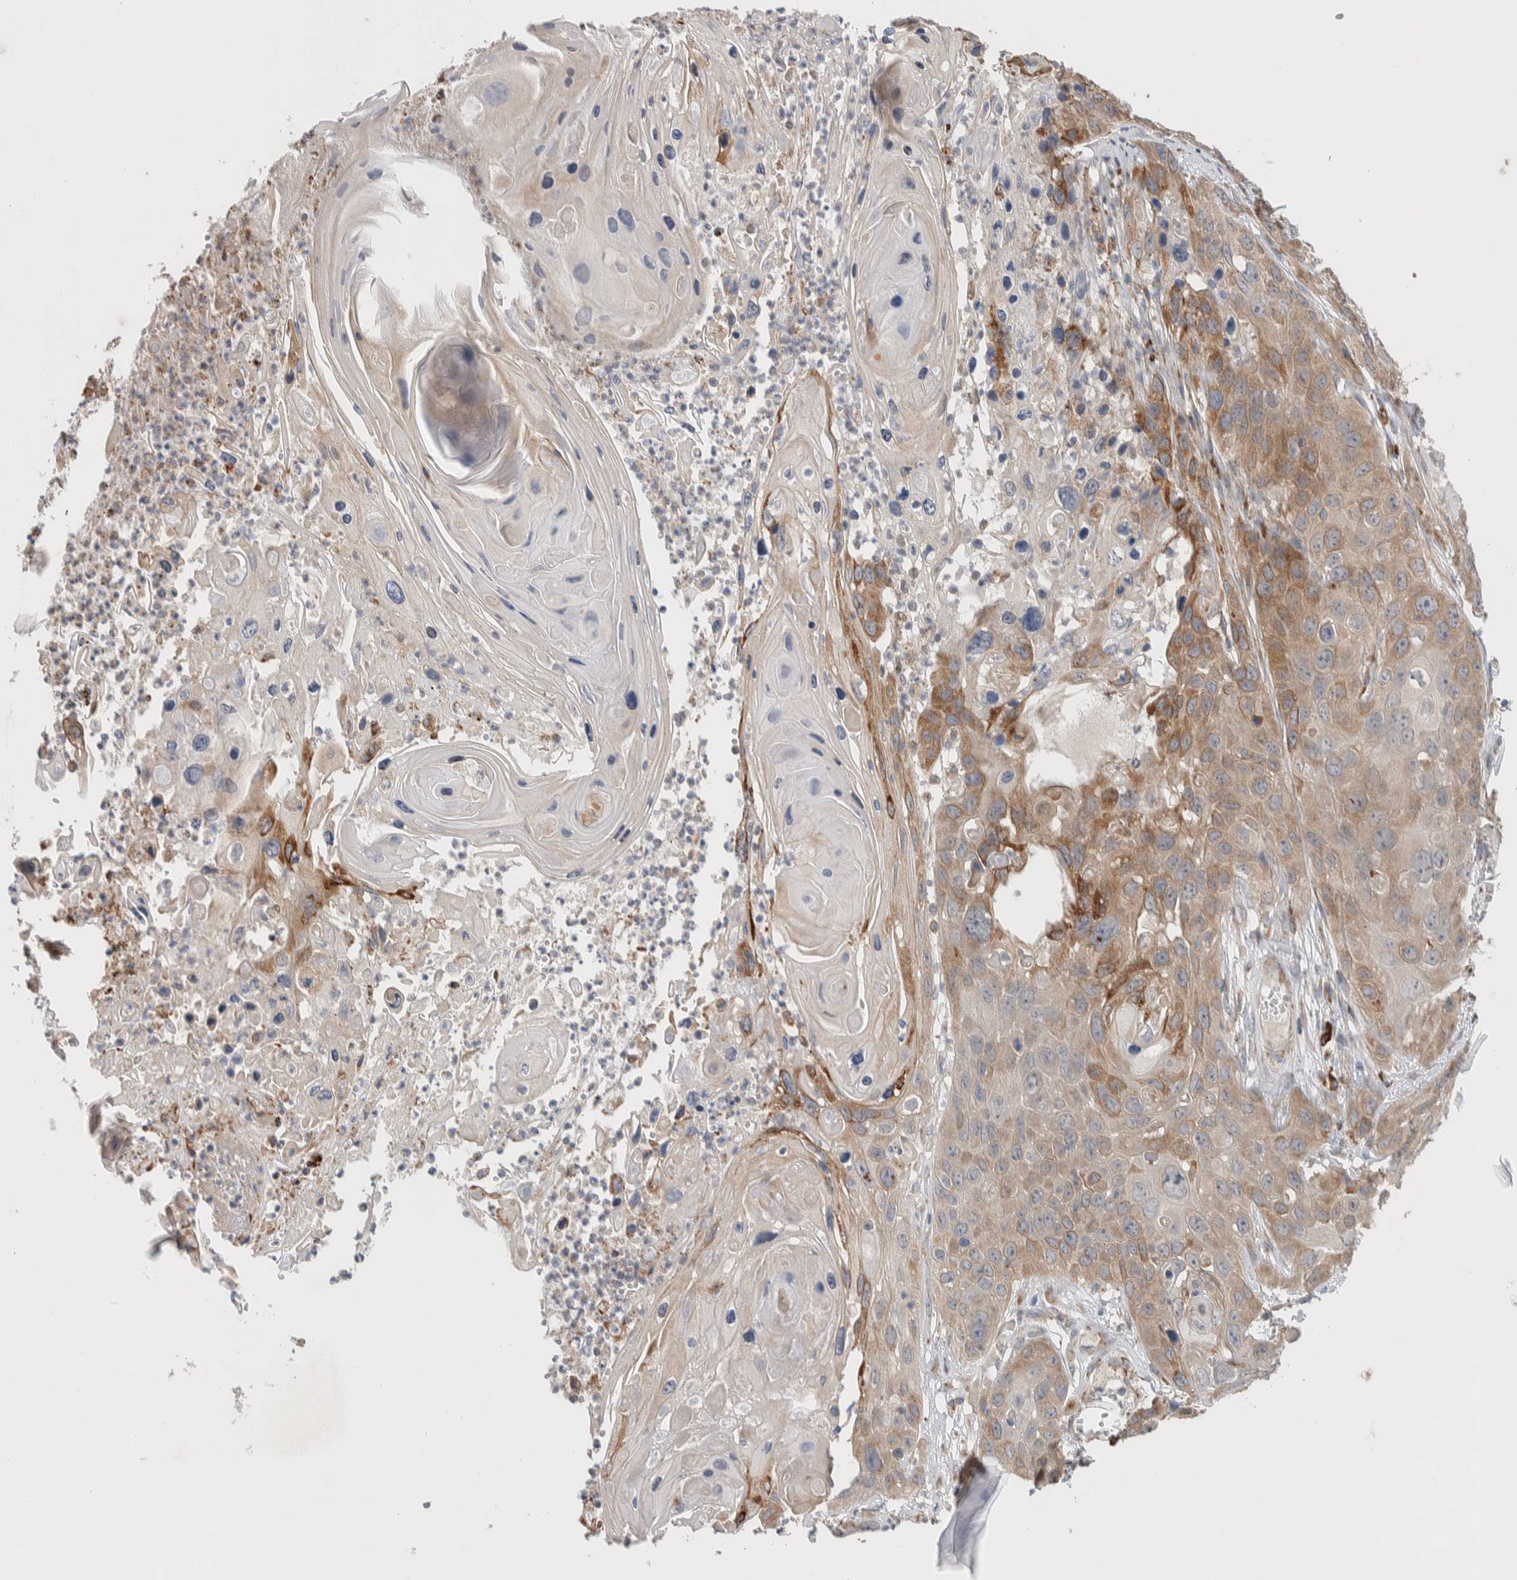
{"staining": {"intensity": "moderate", "quantity": "<25%", "location": "cytoplasmic/membranous"}, "tissue": "skin cancer", "cell_type": "Tumor cells", "image_type": "cancer", "snomed": [{"axis": "morphology", "description": "Squamous cell carcinoma, NOS"}, {"axis": "topography", "description": "Skin"}], "caption": "IHC photomicrograph of squamous cell carcinoma (skin) stained for a protein (brown), which reveals low levels of moderate cytoplasmic/membranous staining in about <25% of tumor cells.", "gene": "ADCY8", "patient": {"sex": "male", "age": 55}}